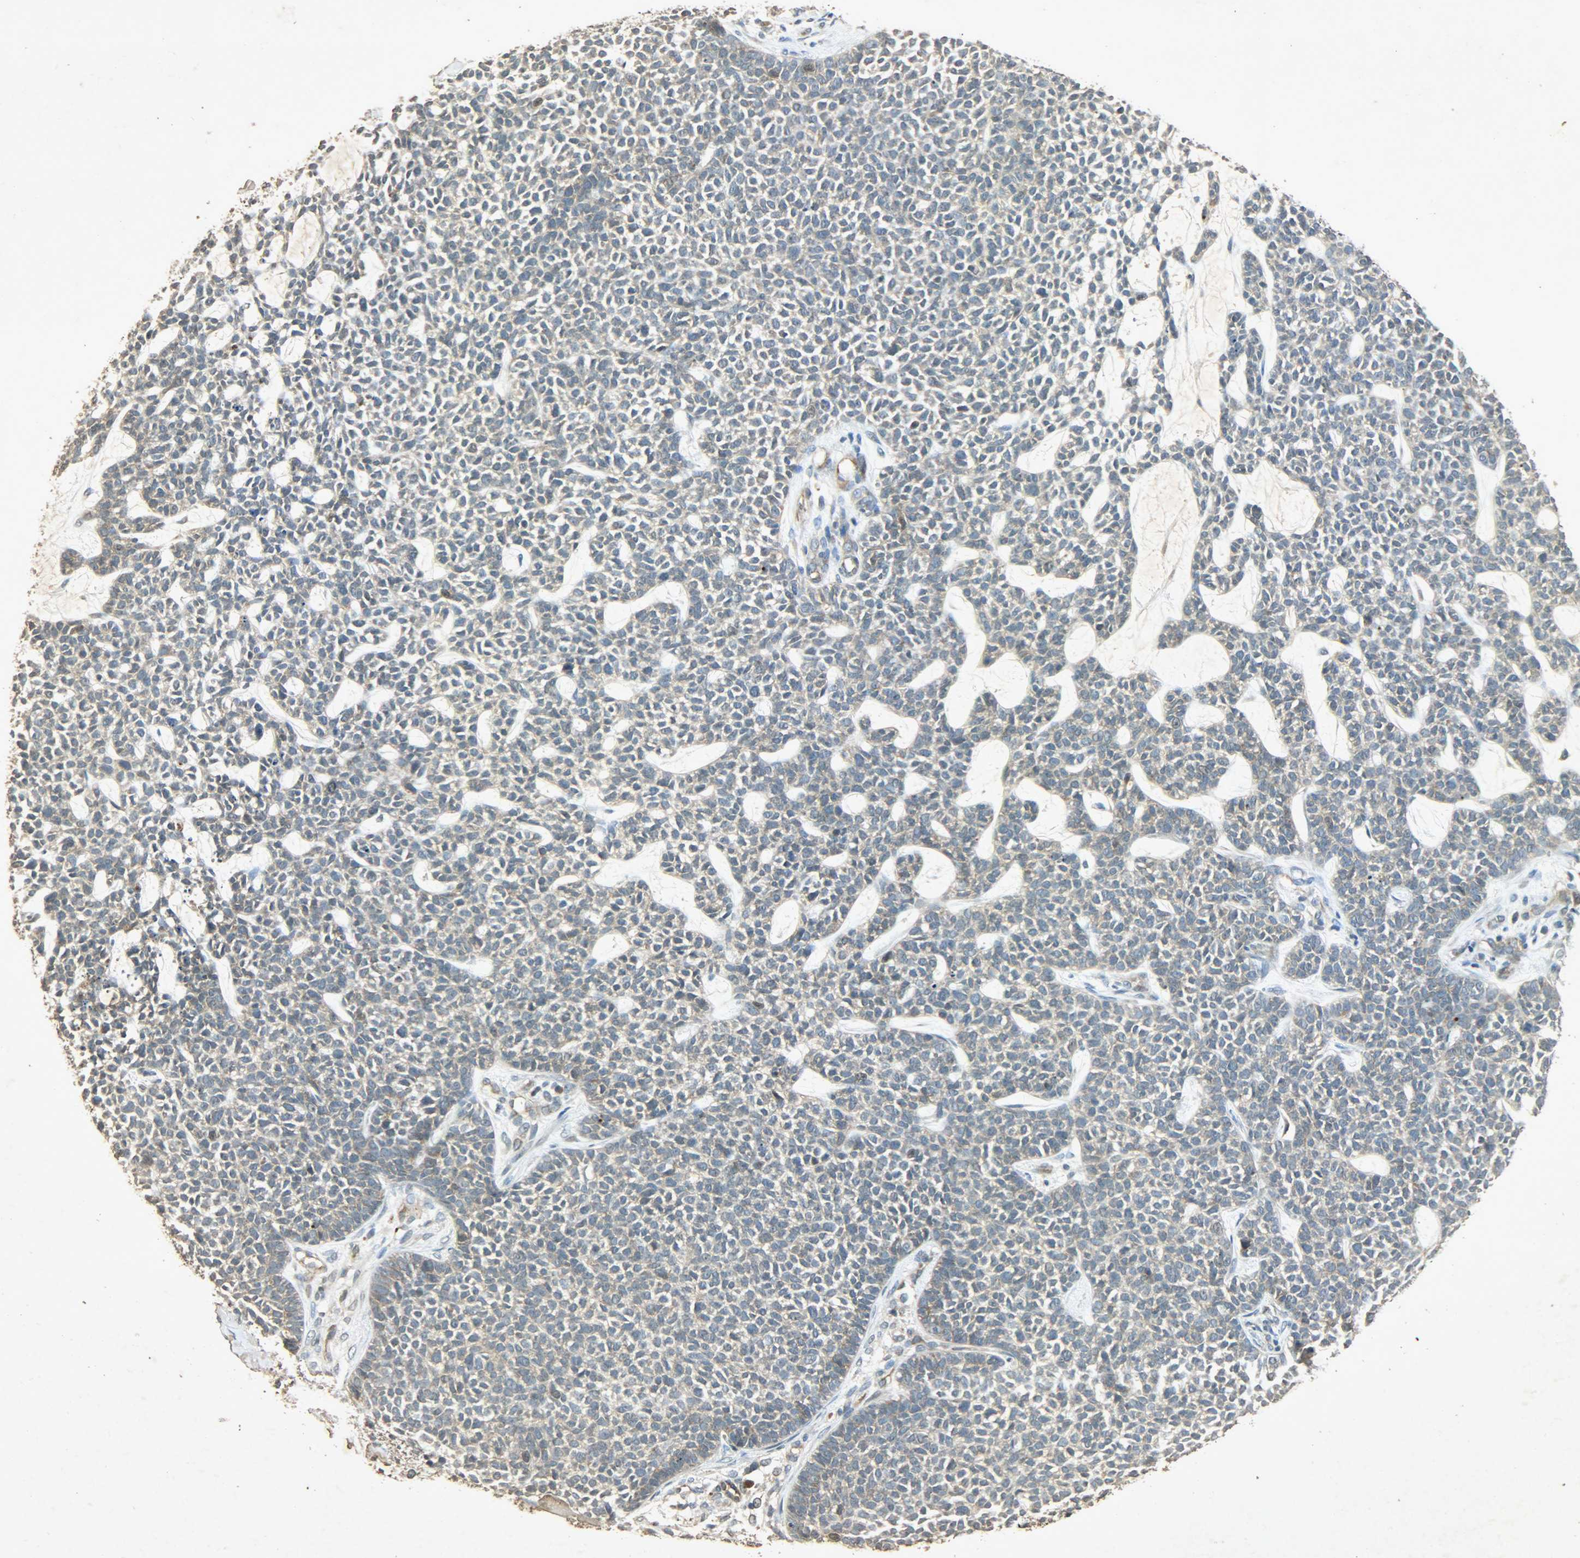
{"staining": {"intensity": "weak", "quantity": ">75%", "location": "cytoplasmic/membranous"}, "tissue": "skin cancer", "cell_type": "Tumor cells", "image_type": "cancer", "snomed": [{"axis": "morphology", "description": "Basal cell carcinoma"}, {"axis": "topography", "description": "Skin"}], "caption": "An IHC photomicrograph of tumor tissue is shown. Protein staining in brown shows weak cytoplasmic/membranous positivity in skin basal cell carcinoma within tumor cells. The protein is shown in brown color, while the nuclei are stained blue.", "gene": "ATP2B1", "patient": {"sex": "female", "age": 84}}